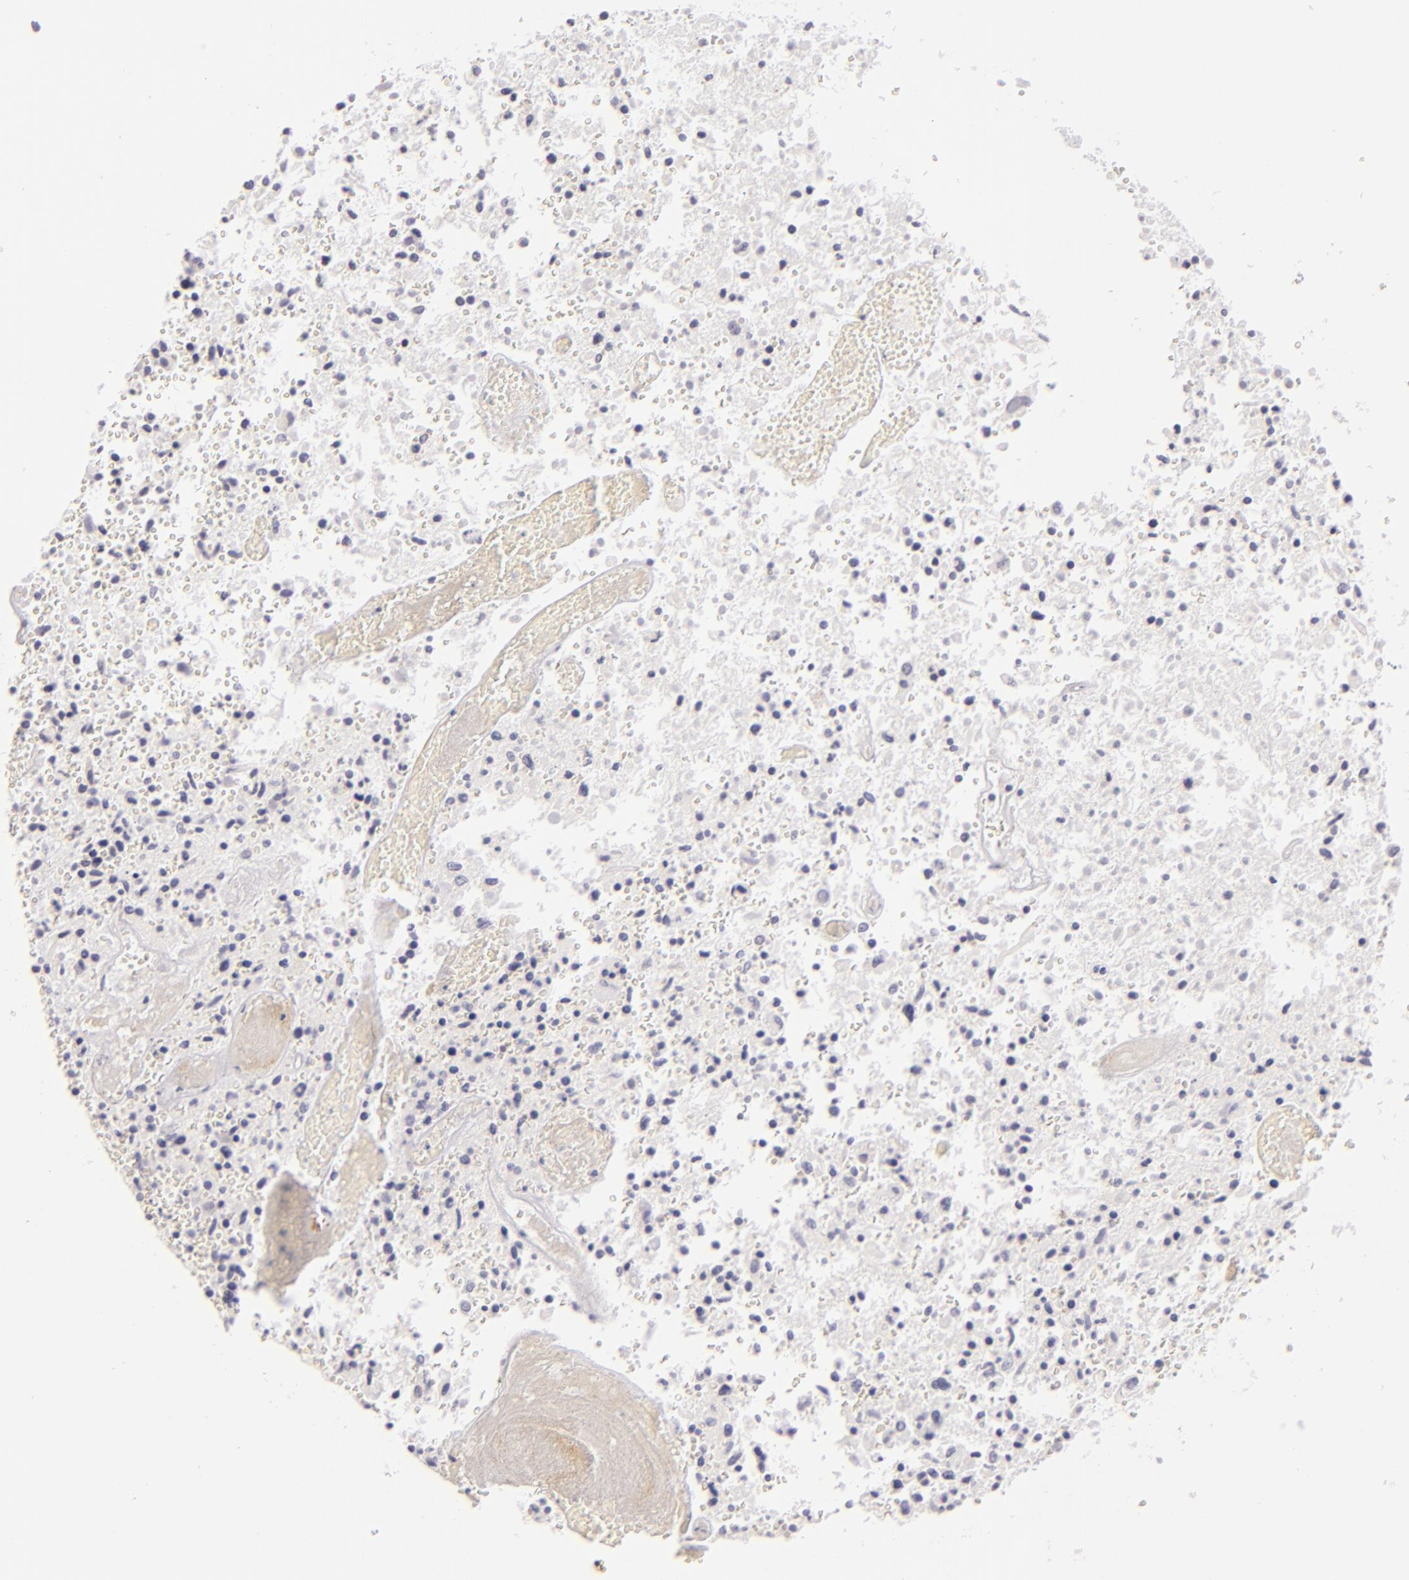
{"staining": {"intensity": "negative", "quantity": "none", "location": "none"}, "tissue": "glioma", "cell_type": "Tumor cells", "image_type": "cancer", "snomed": [{"axis": "morphology", "description": "Glioma, malignant, High grade"}, {"axis": "topography", "description": "Brain"}], "caption": "A photomicrograph of glioma stained for a protein exhibits no brown staining in tumor cells.", "gene": "F13A1", "patient": {"sex": "male", "age": 72}}